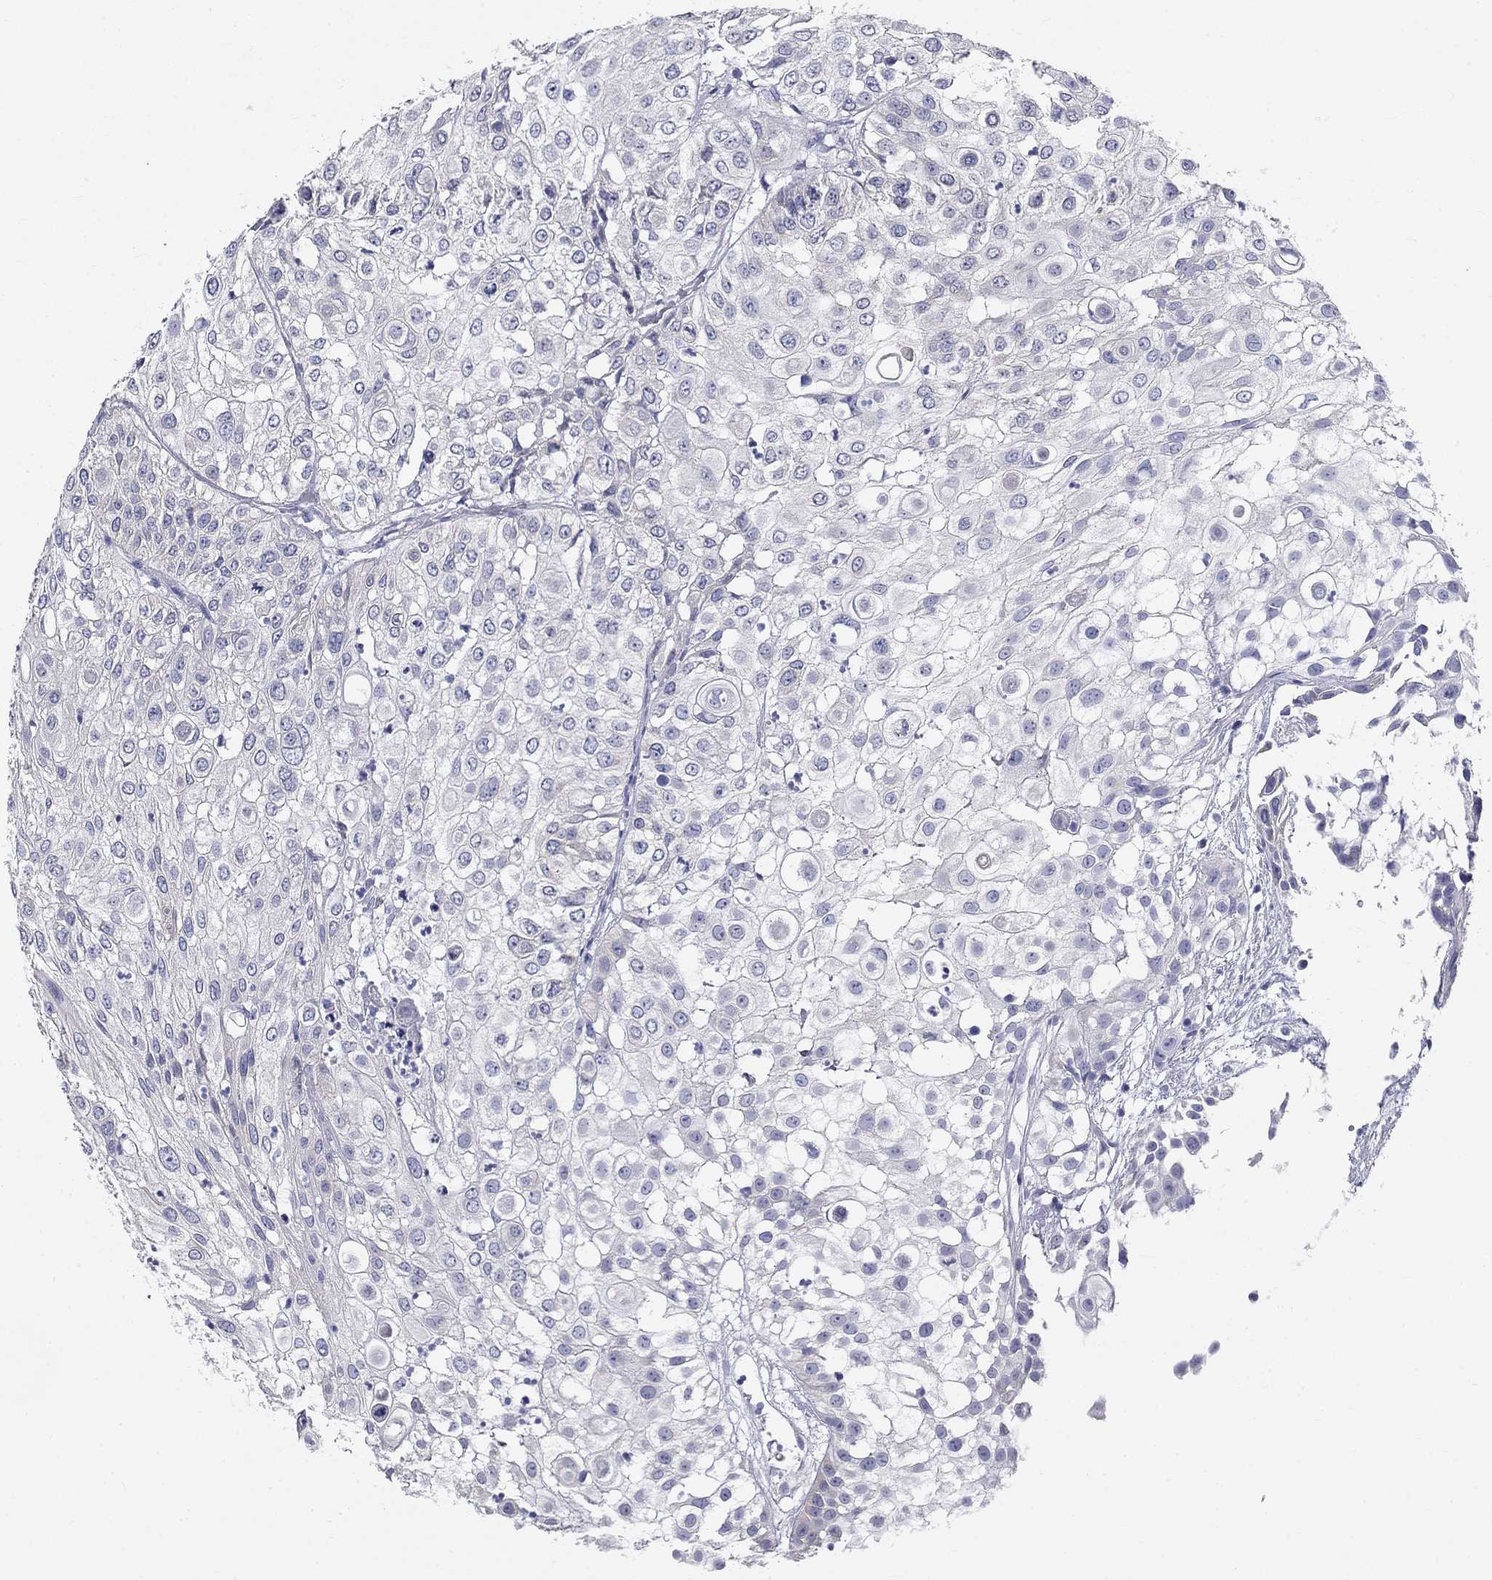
{"staining": {"intensity": "negative", "quantity": "none", "location": "none"}, "tissue": "urothelial cancer", "cell_type": "Tumor cells", "image_type": "cancer", "snomed": [{"axis": "morphology", "description": "Urothelial carcinoma, High grade"}, {"axis": "topography", "description": "Urinary bladder"}], "caption": "Immunohistochemistry of human high-grade urothelial carcinoma exhibits no staining in tumor cells.", "gene": "GALNTL5", "patient": {"sex": "female", "age": 79}}